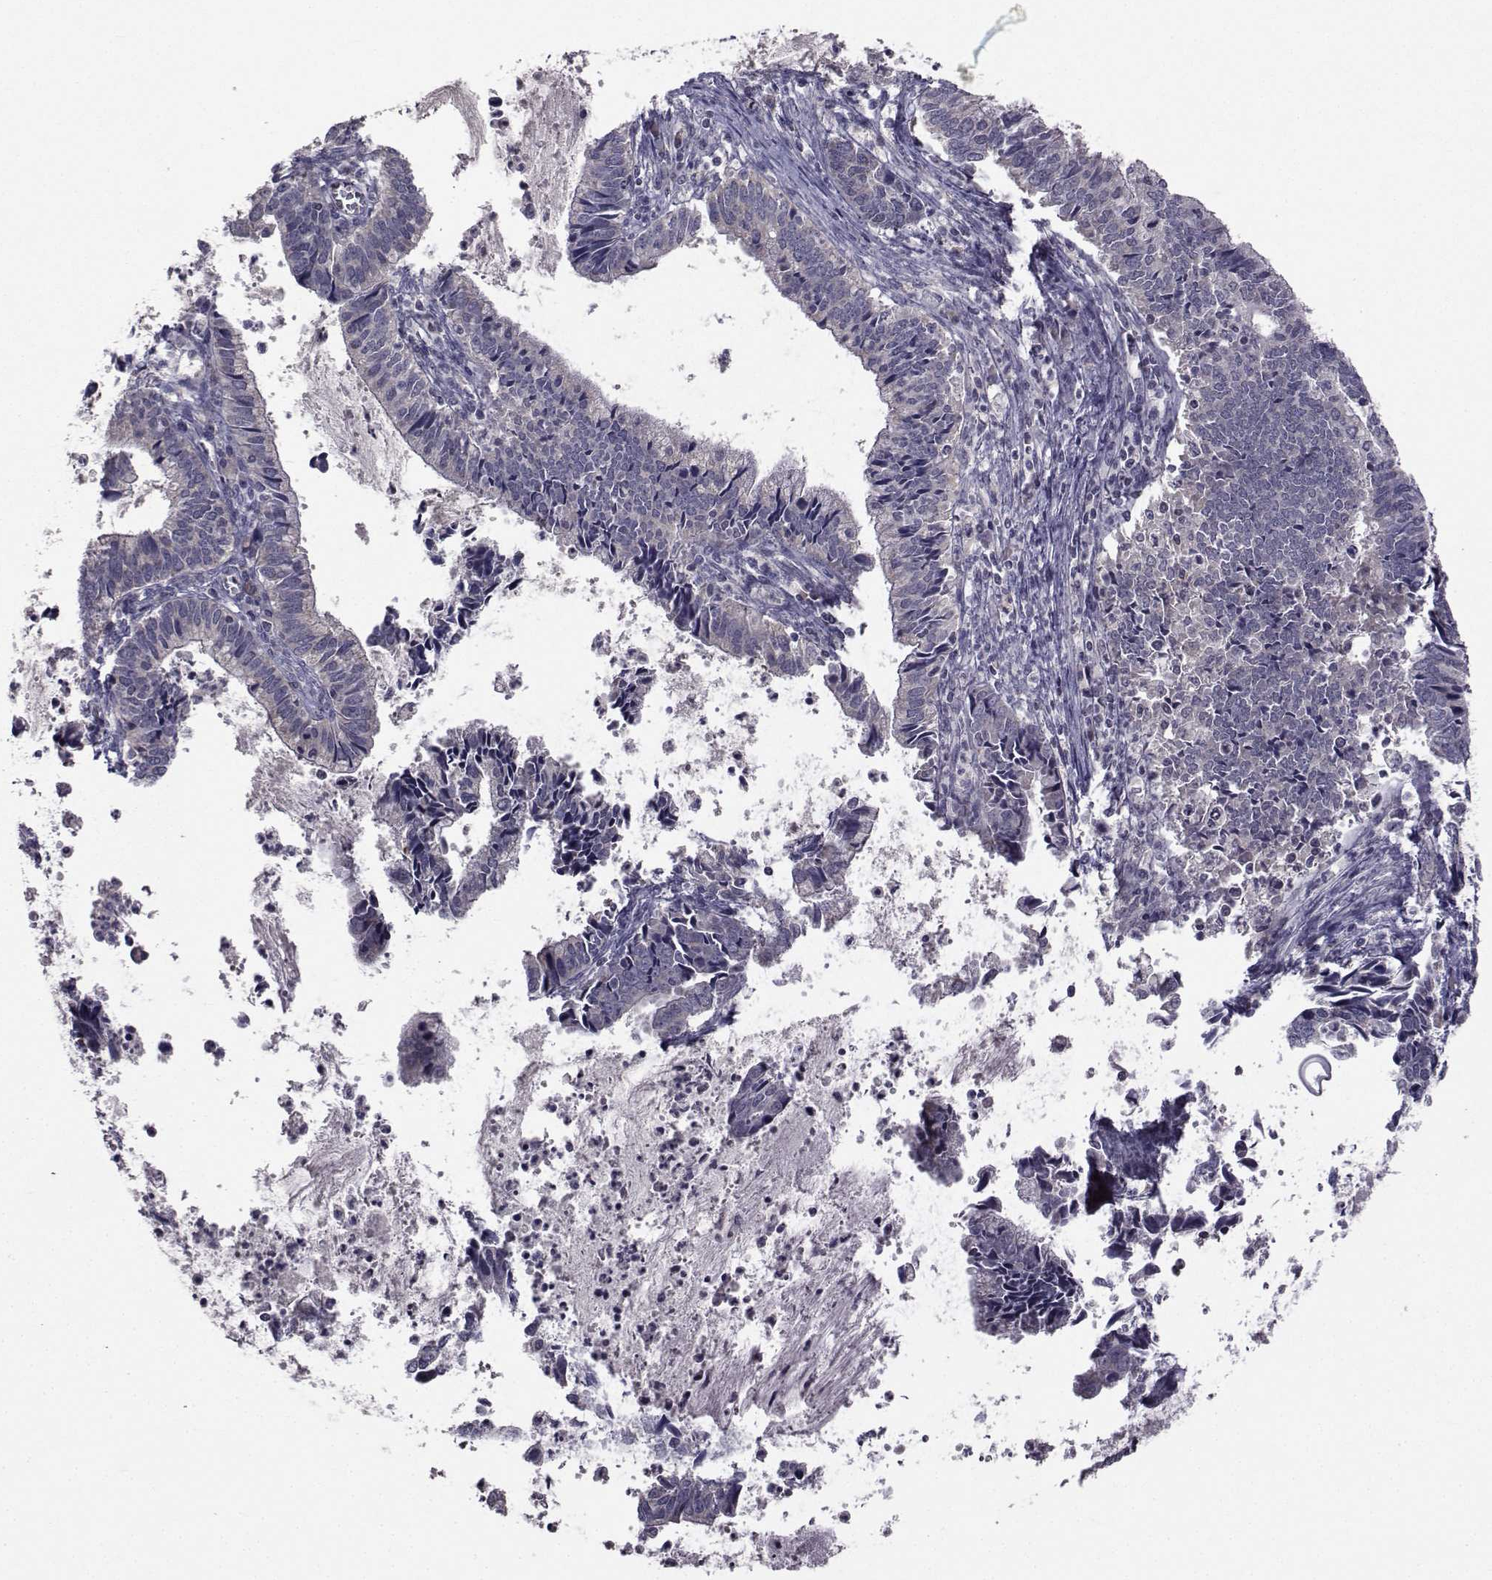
{"staining": {"intensity": "negative", "quantity": "none", "location": "none"}, "tissue": "cervical cancer", "cell_type": "Tumor cells", "image_type": "cancer", "snomed": [{"axis": "morphology", "description": "Adenocarcinoma, NOS"}, {"axis": "topography", "description": "Cervix"}], "caption": "Cervical cancer was stained to show a protein in brown. There is no significant positivity in tumor cells. The staining is performed using DAB brown chromogen with nuclei counter-stained in using hematoxylin.", "gene": "FDXR", "patient": {"sex": "female", "age": 42}}